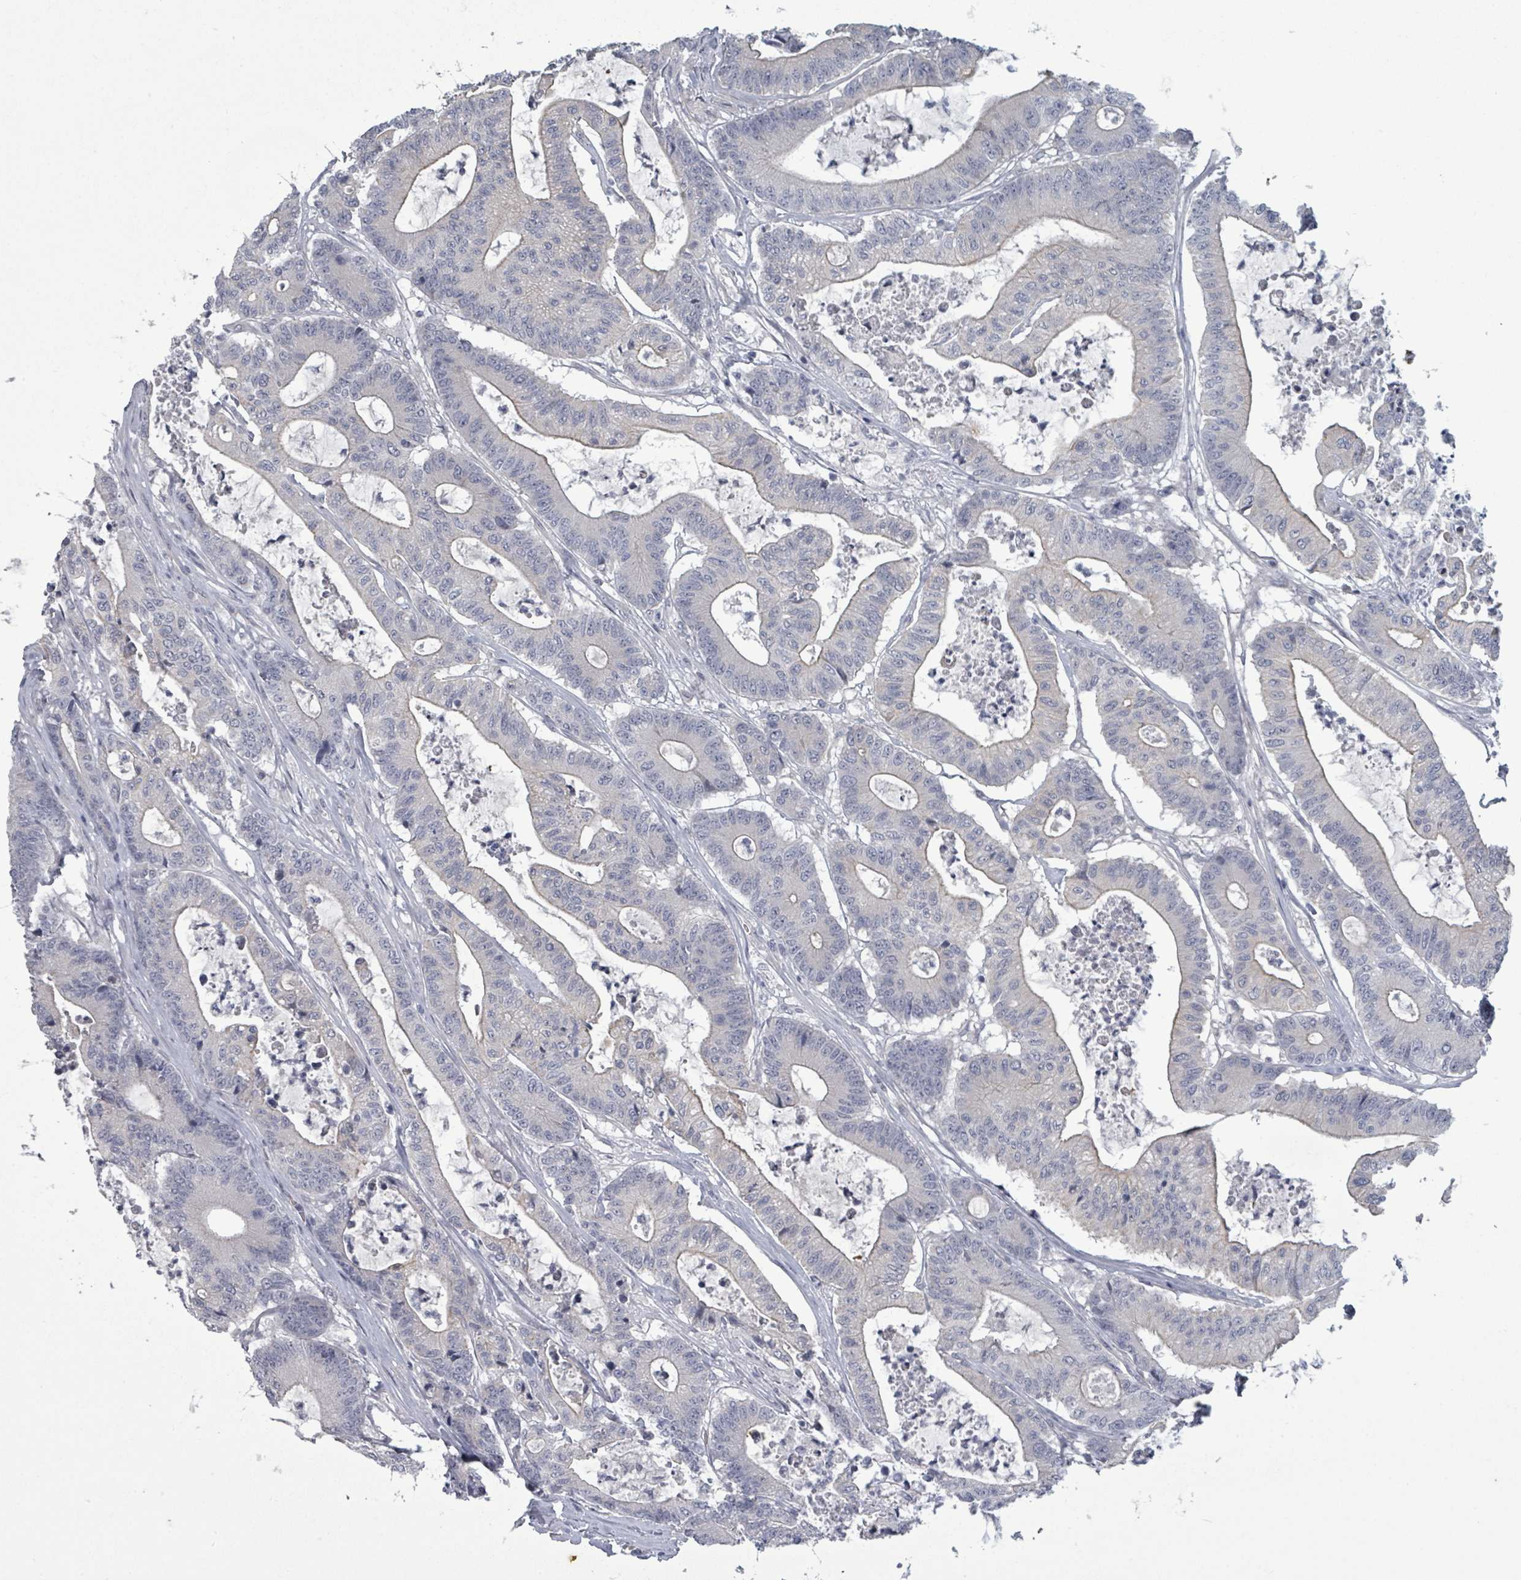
{"staining": {"intensity": "negative", "quantity": "none", "location": "none"}, "tissue": "colorectal cancer", "cell_type": "Tumor cells", "image_type": "cancer", "snomed": [{"axis": "morphology", "description": "Adenocarcinoma, NOS"}, {"axis": "topography", "description": "Colon"}], "caption": "High magnification brightfield microscopy of colorectal adenocarcinoma stained with DAB (brown) and counterstained with hematoxylin (blue): tumor cells show no significant expression. The staining is performed using DAB (3,3'-diaminobenzidine) brown chromogen with nuclei counter-stained in using hematoxylin.", "gene": "ASB12", "patient": {"sex": "female", "age": 84}}